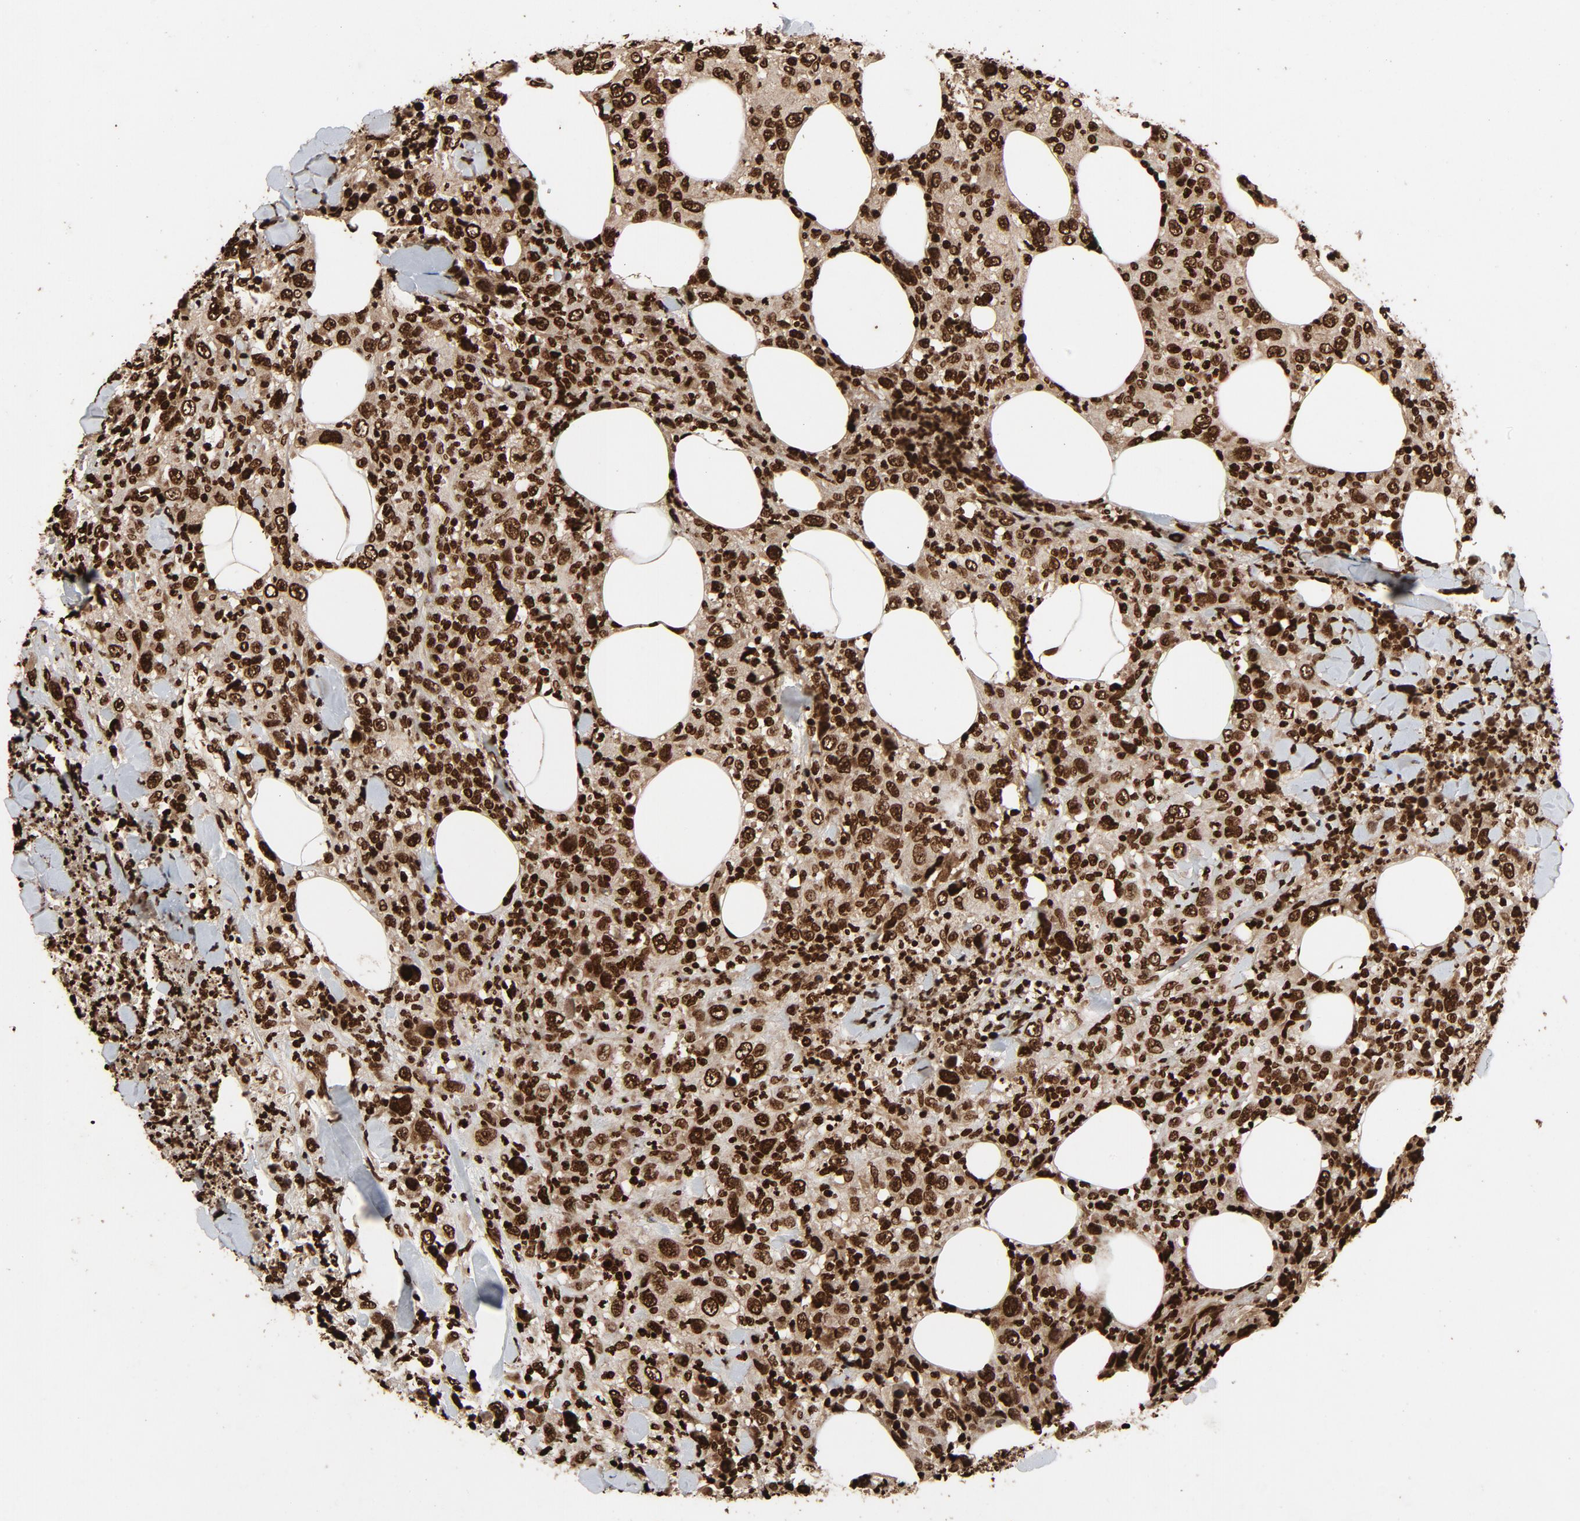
{"staining": {"intensity": "strong", "quantity": ">75%", "location": "nuclear"}, "tissue": "thyroid cancer", "cell_type": "Tumor cells", "image_type": "cancer", "snomed": [{"axis": "morphology", "description": "Carcinoma, NOS"}, {"axis": "topography", "description": "Thyroid gland"}], "caption": "Immunohistochemistry (IHC) of human thyroid cancer (carcinoma) demonstrates high levels of strong nuclear expression in approximately >75% of tumor cells. Nuclei are stained in blue.", "gene": "TP53BP1", "patient": {"sex": "female", "age": 77}}